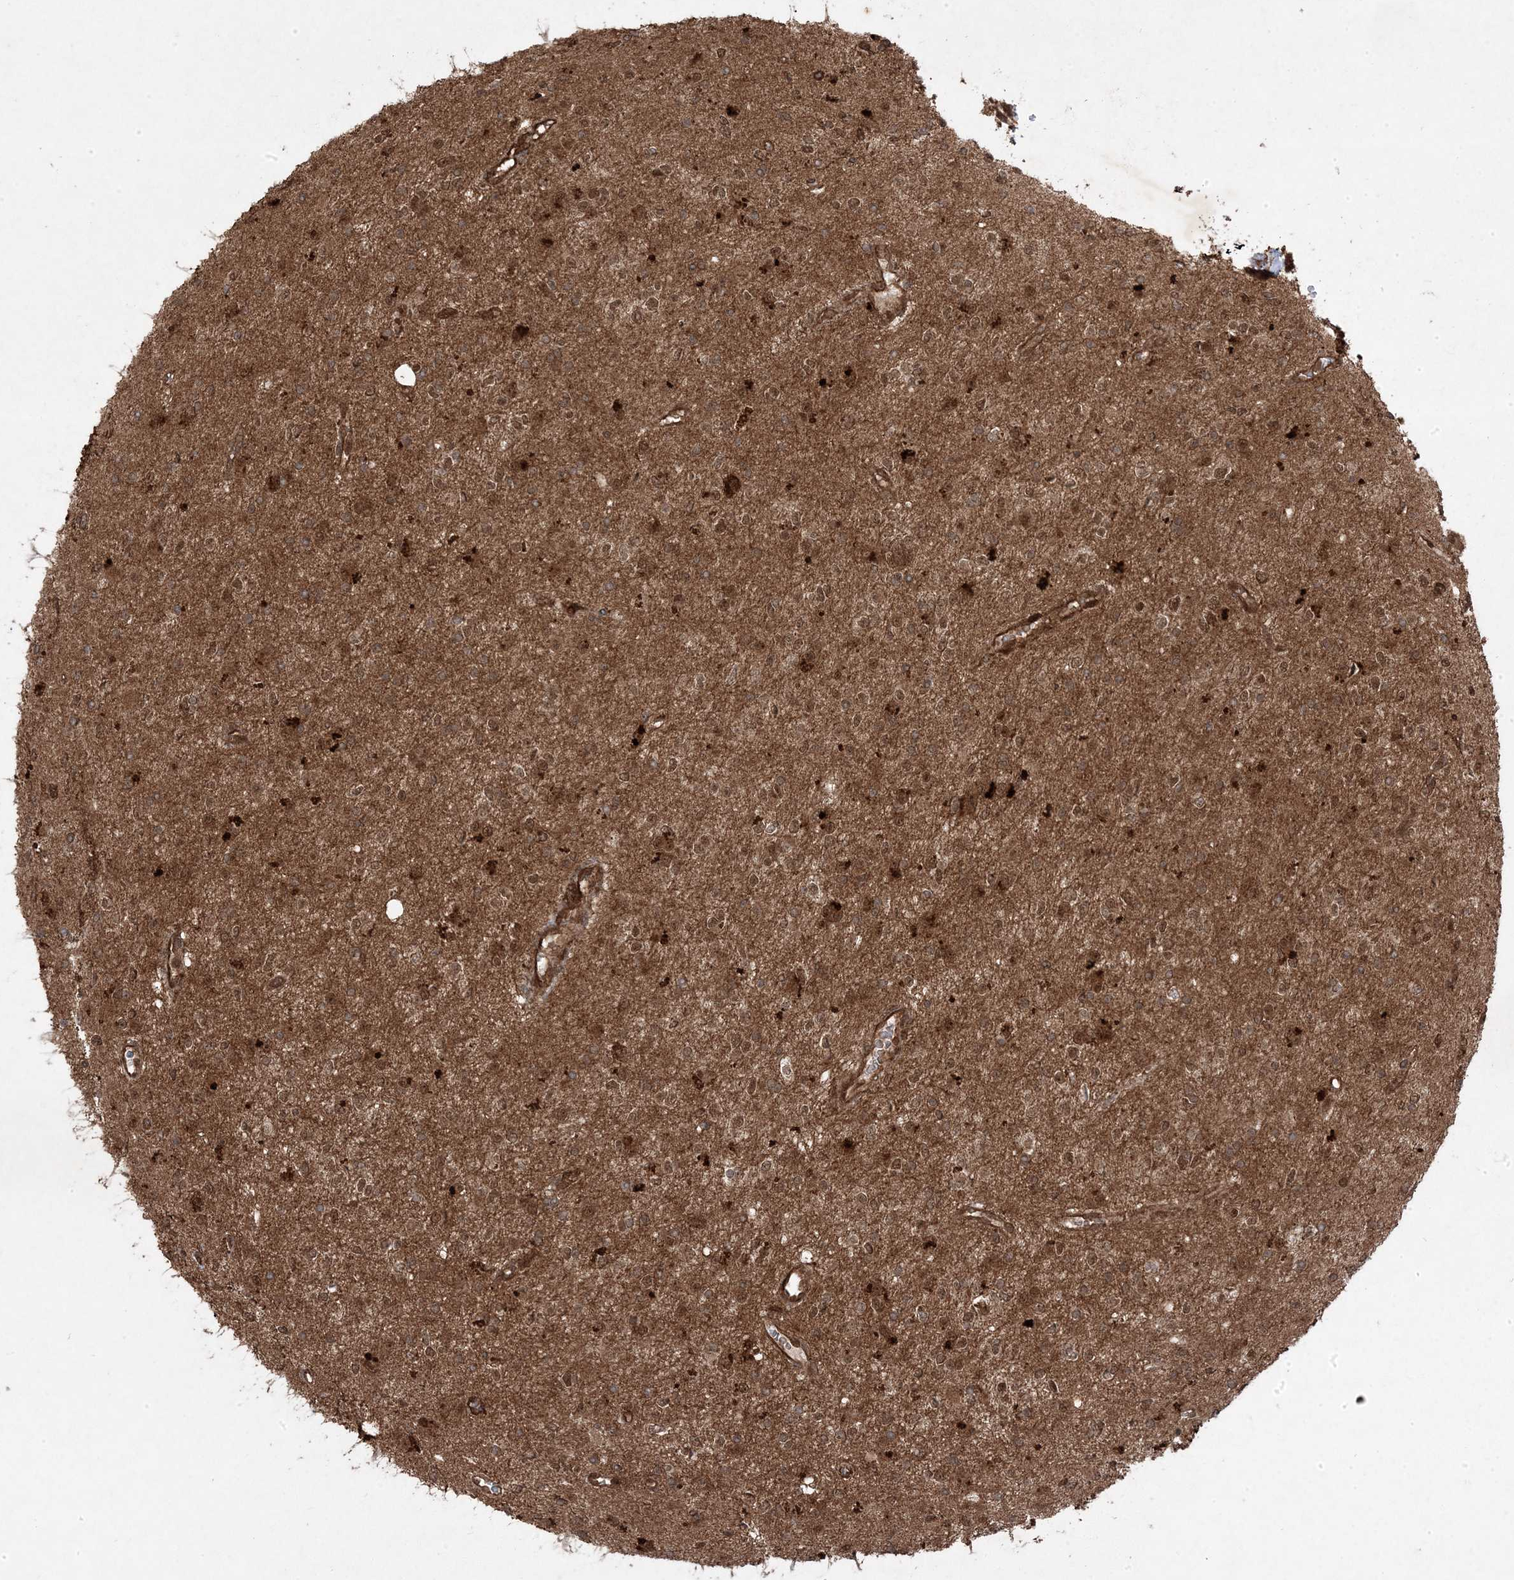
{"staining": {"intensity": "moderate", "quantity": ">75%", "location": "cytoplasmic/membranous,nuclear"}, "tissue": "glioma", "cell_type": "Tumor cells", "image_type": "cancer", "snomed": [{"axis": "morphology", "description": "Glioma, malignant, High grade"}, {"axis": "topography", "description": "Brain"}], "caption": "Tumor cells show medium levels of moderate cytoplasmic/membranous and nuclear positivity in about >75% of cells in high-grade glioma (malignant).", "gene": "PLEKHM2", "patient": {"sex": "male", "age": 34}}